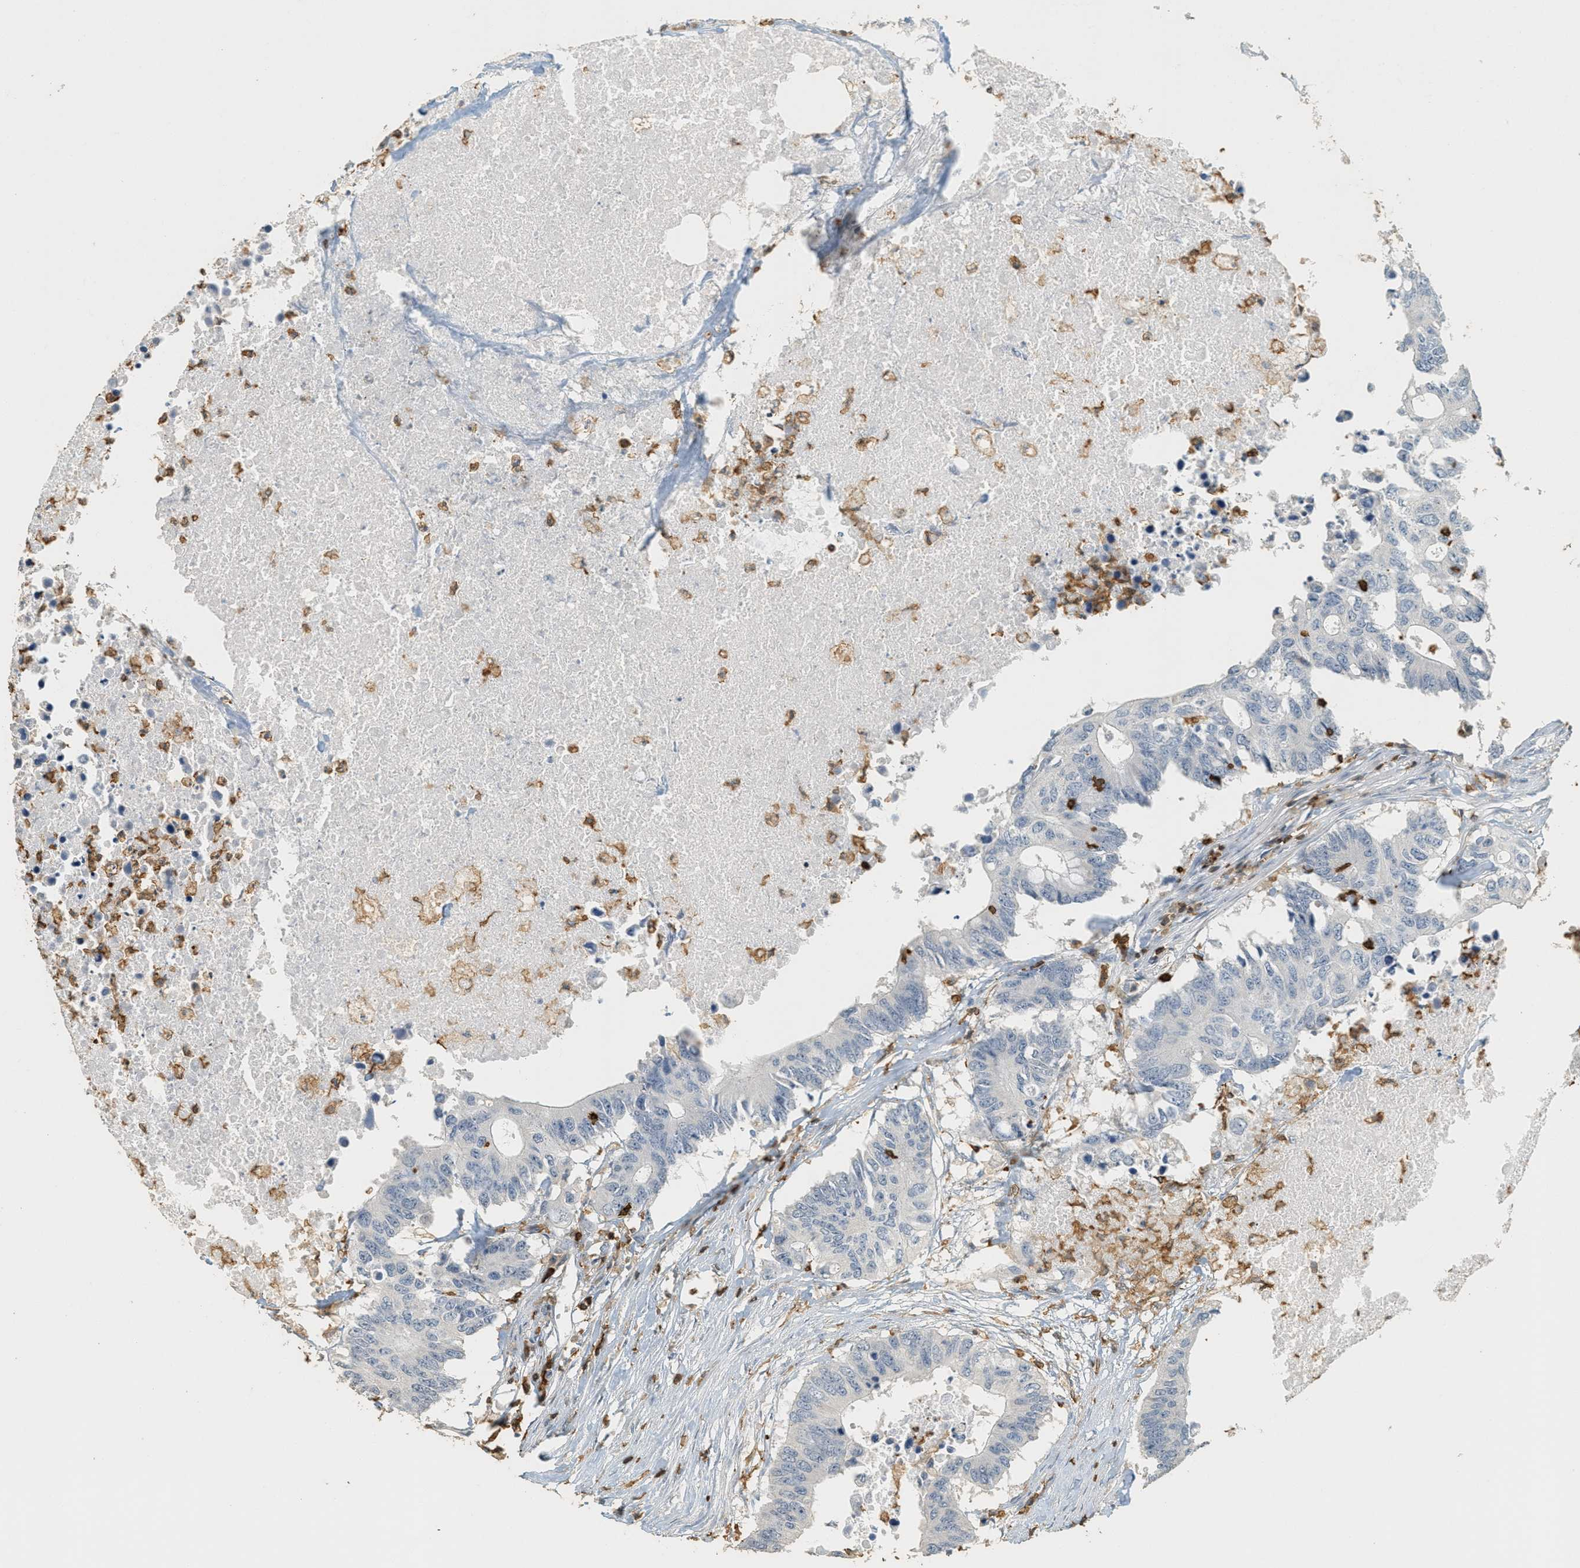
{"staining": {"intensity": "negative", "quantity": "none", "location": "none"}, "tissue": "colorectal cancer", "cell_type": "Tumor cells", "image_type": "cancer", "snomed": [{"axis": "morphology", "description": "Adenocarcinoma, NOS"}, {"axis": "topography", "description": "Colon"}], "caption": "This is a micrograph of immunohistochemistry (IHC) staining of colorectal adenocarcinoma, which shows no staining in tumor cells.", "gene": "LSP1", "patient": {"sex": "male", "age": 71}}